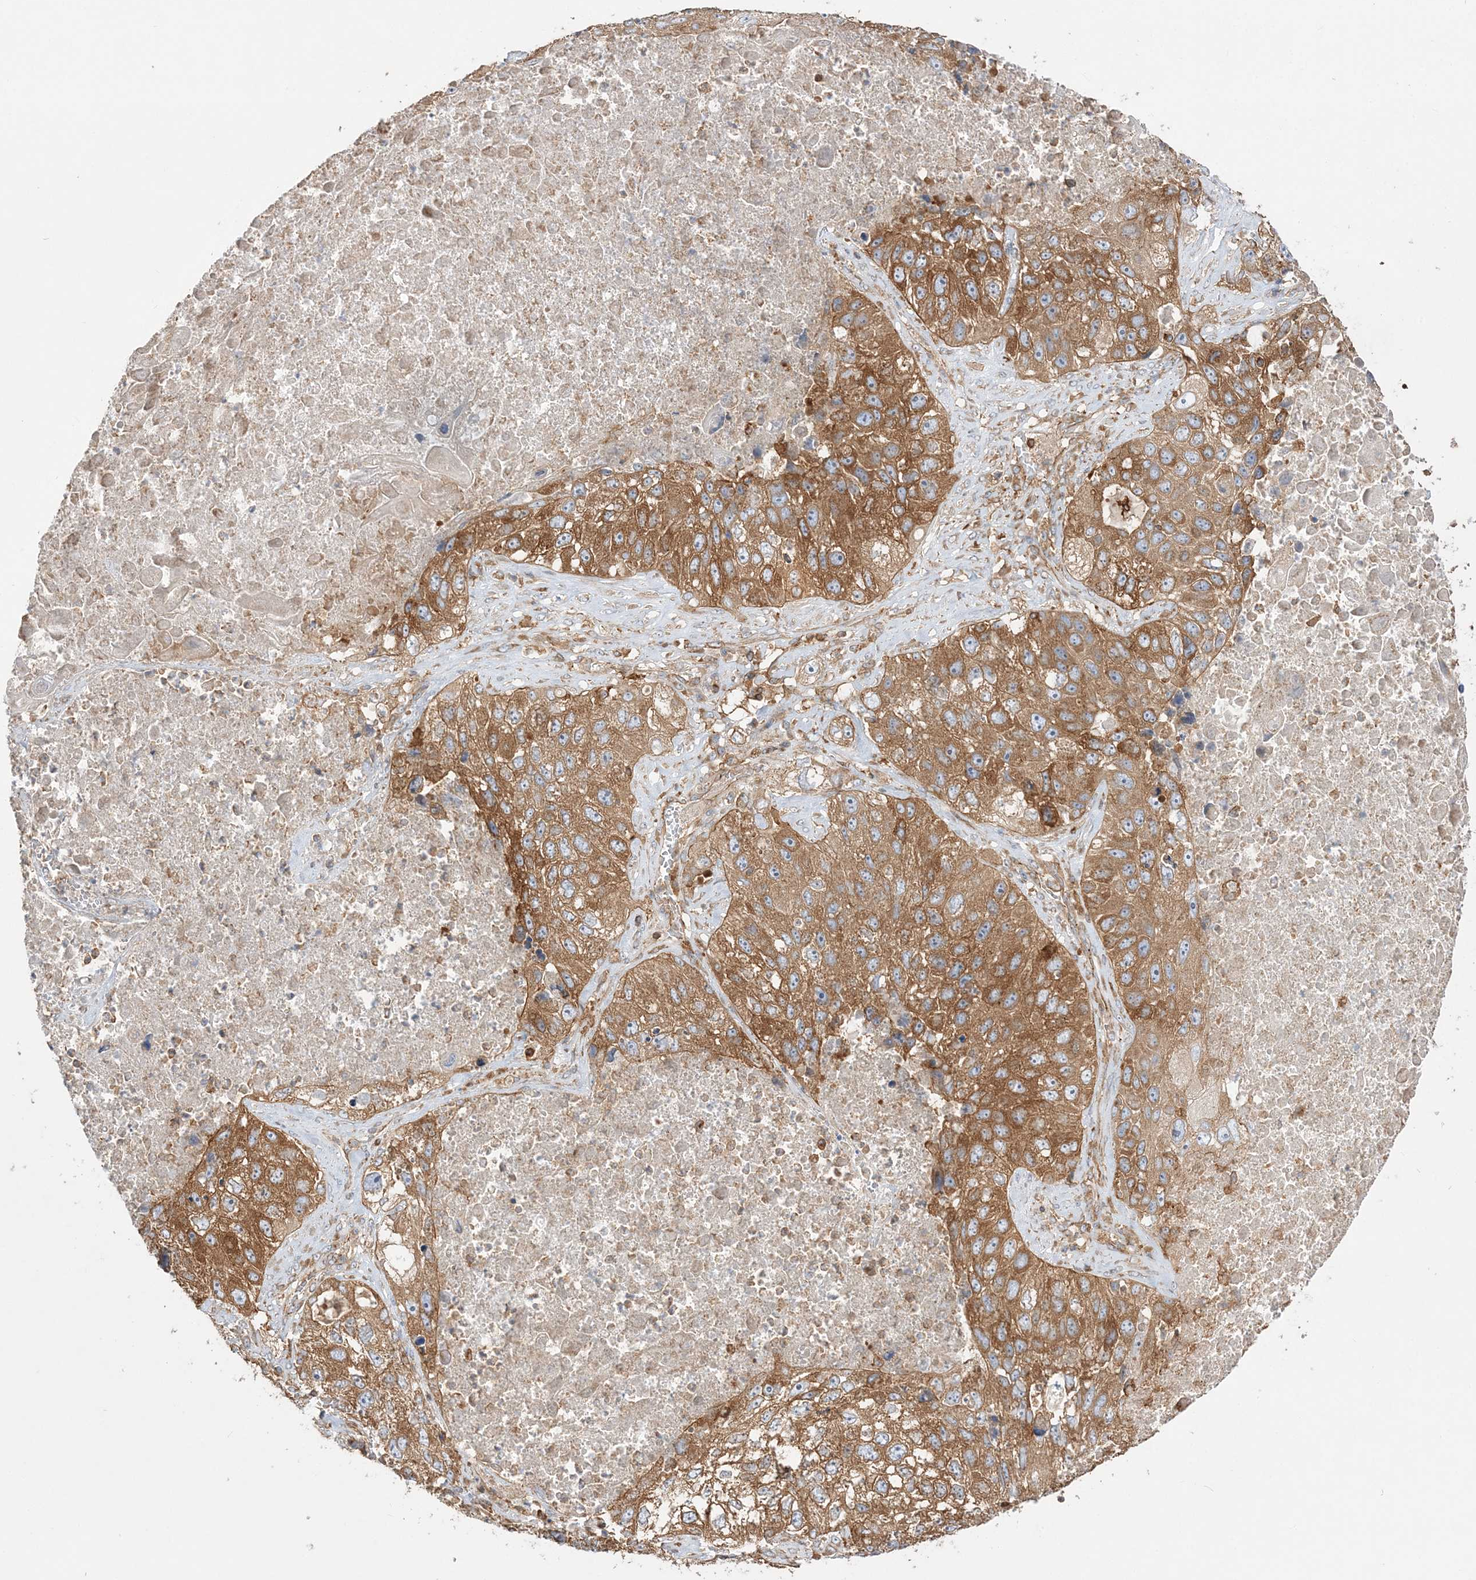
{"staining": {"intensity": "moderate", "quantity": ">75%", "location": "cytoplasmic/membranous"}, "tissue": "lung cancer", "cell_type": "Tumor cells", "image_type": "cancer", "snomed": [{"axis": "morphology", "description": "Squamous cell carcinoma, NOS"}, {"axis": "topography", "description": "Lung"}], "caption": "A medium amount of moderate cytoplasmic/membranous expression is appreciated in about >75% of tumor cells in lung cancer (squamous cell carcinoma) tissue. The staining was performed using DAB (3,3'-diaminobenzidine), with brown indicating positive protein expression. Nuclei are stained blue with hematoxylin.", "gene": "TBC1D5", "patient": {"sex": "male", "age": 61}}